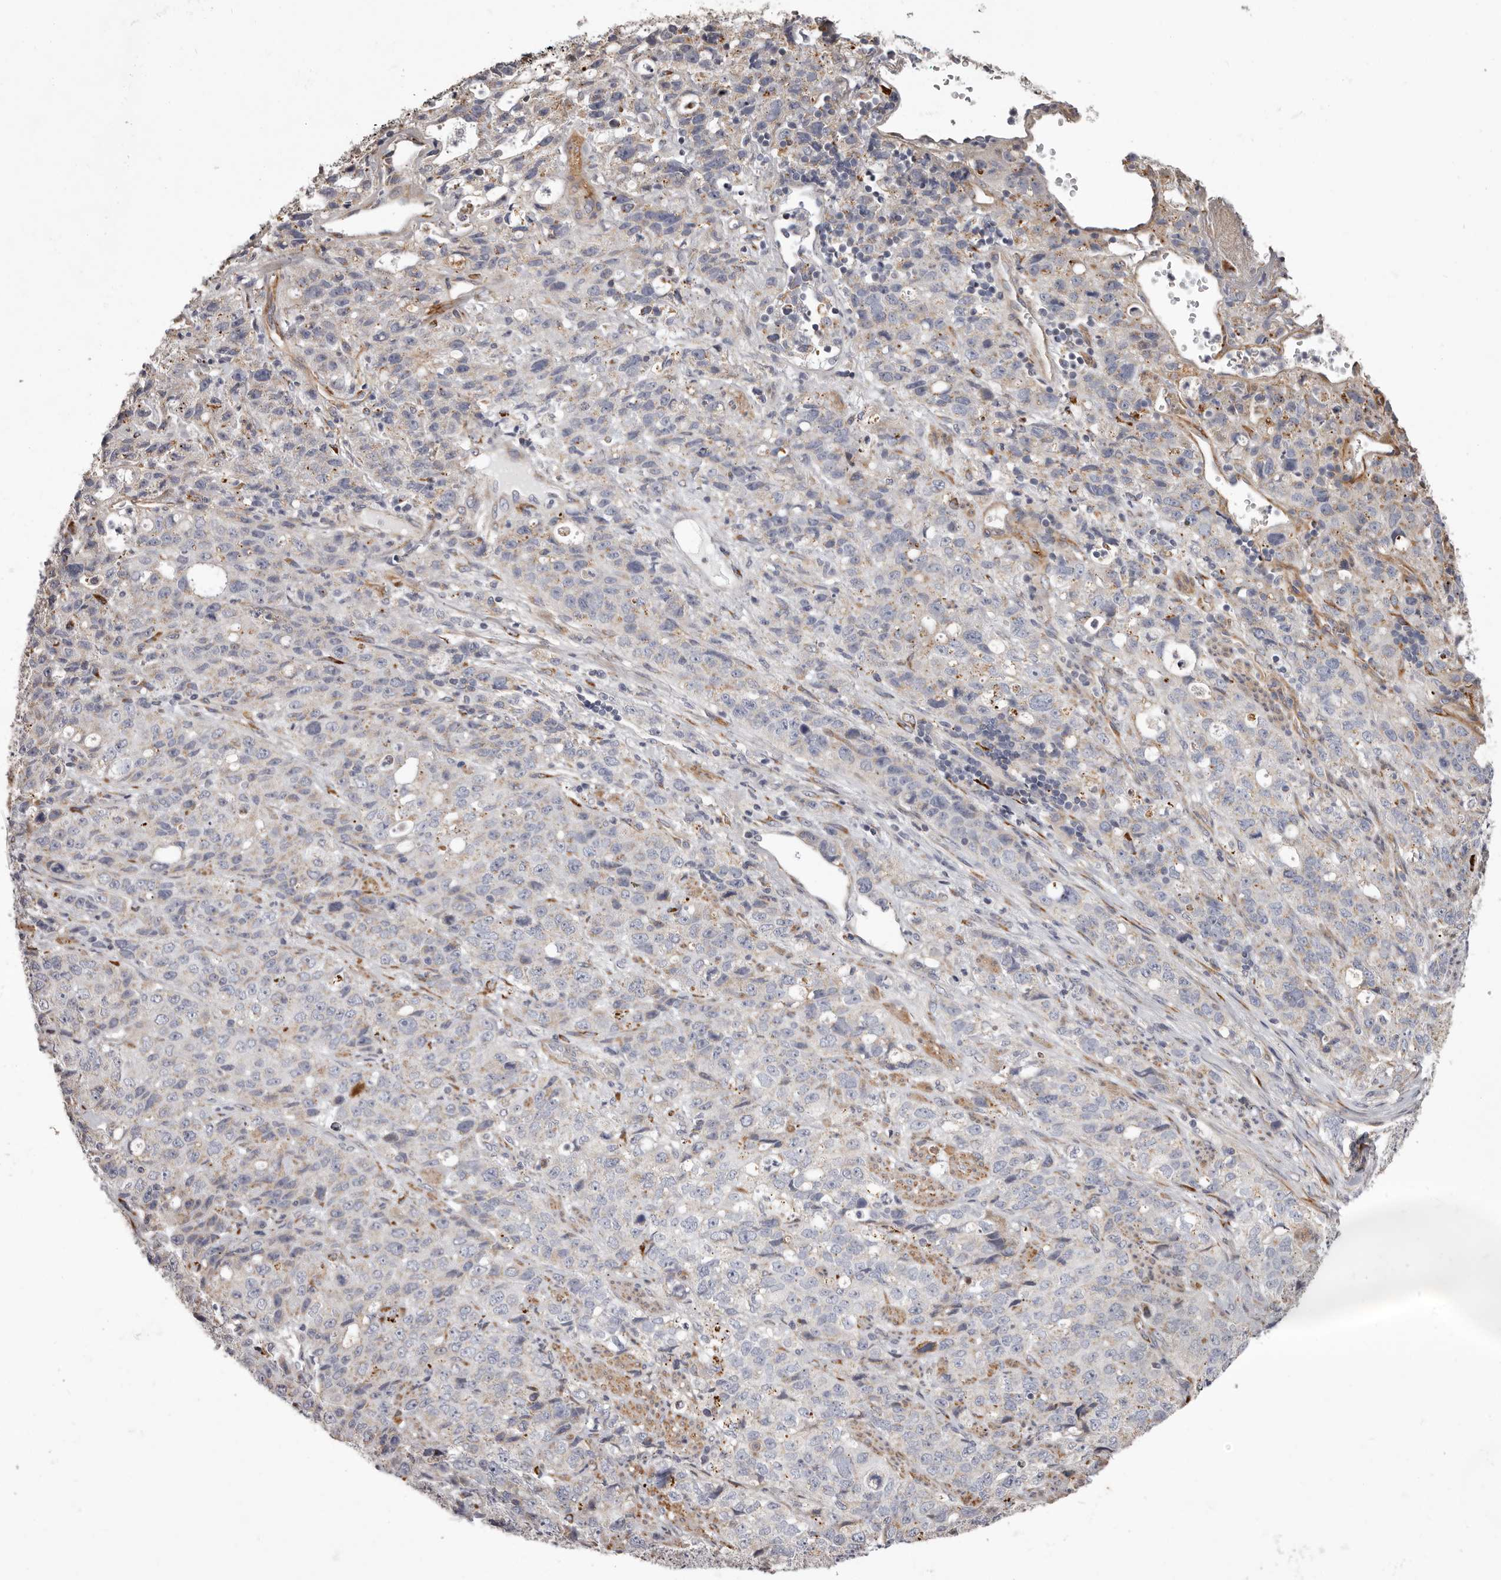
{"staining": {"intensity": "negative", "quantity": "none", "location": "none"}, "tissue": "stomach cancer", "cell_type": "Tumor cells", "image_type": "cancer", "snomed": [{"axis": "morphology", "description": "Adenocarcinoma, NOS"}, {"axis": "topography", "description": "Stomach"}], "caption": "There is no significant positivity in tumor cells of stomach cancer (adenocarcinoma). (Brightfield microscopy of DAB immunohistochemistry at high magnification).", "gene": "MRPS10", "patient": {"sex": "male", "age": 48}}